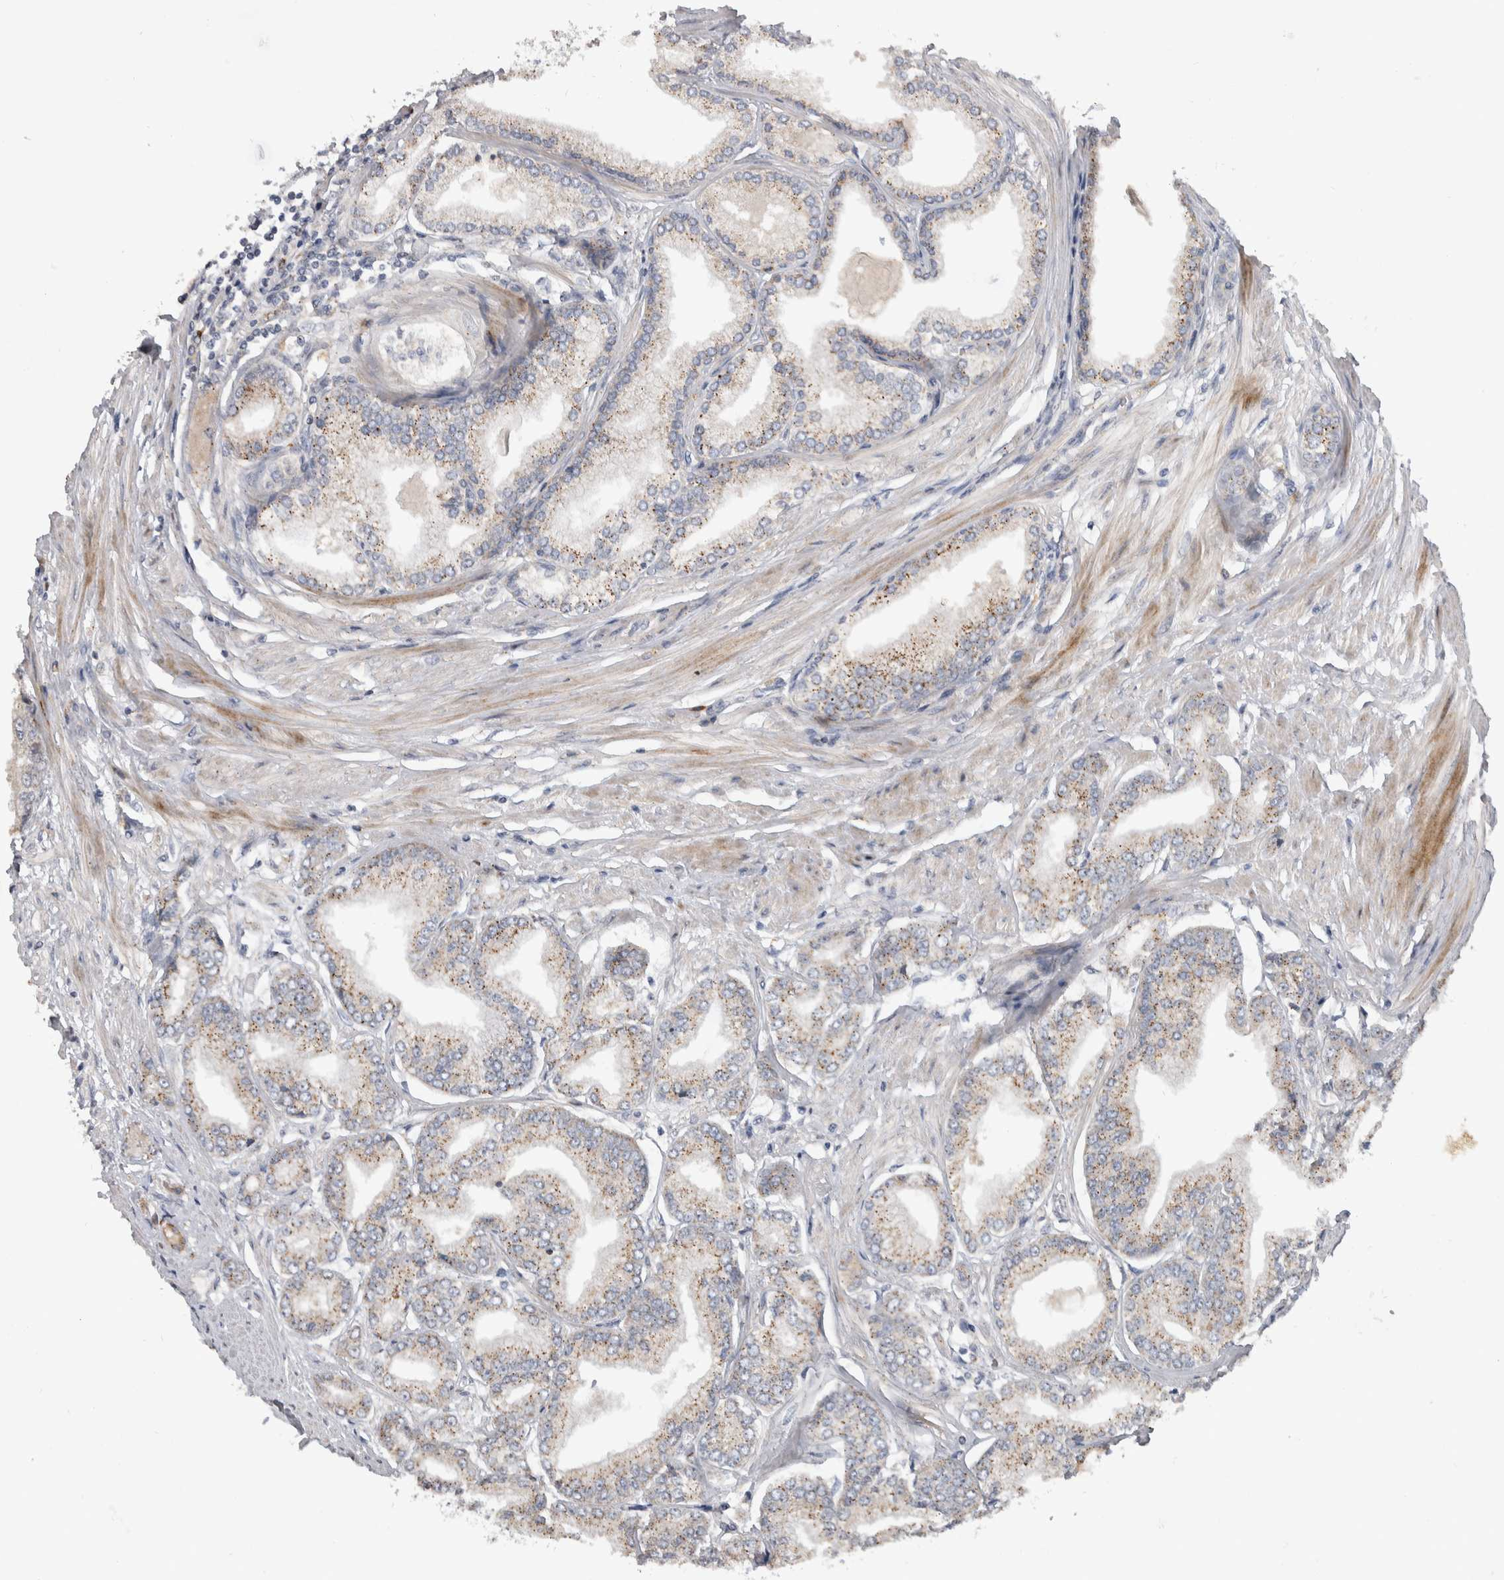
{"staining": {"intensity": "moderate", "quantity": ">75%", "location": "cytoplasmic/membranous"}, "tissue": "prostate cancer", "cell_type": "Tumor cells", "image_type": "cancer", "snomed": [{"axis": "morphology", "description": "Adenocarcinoma, Low grade"}, {"axis": "topography", "description": "Prostate"}], "caption": "Moderate cytoplasmic/membranous expression is identified in approximately >75% of tumor cells in adenocarcinoma (low-grade) (prostate).", "gene": "FAM83G", "patient": {"sex": "male", "age": 52}}